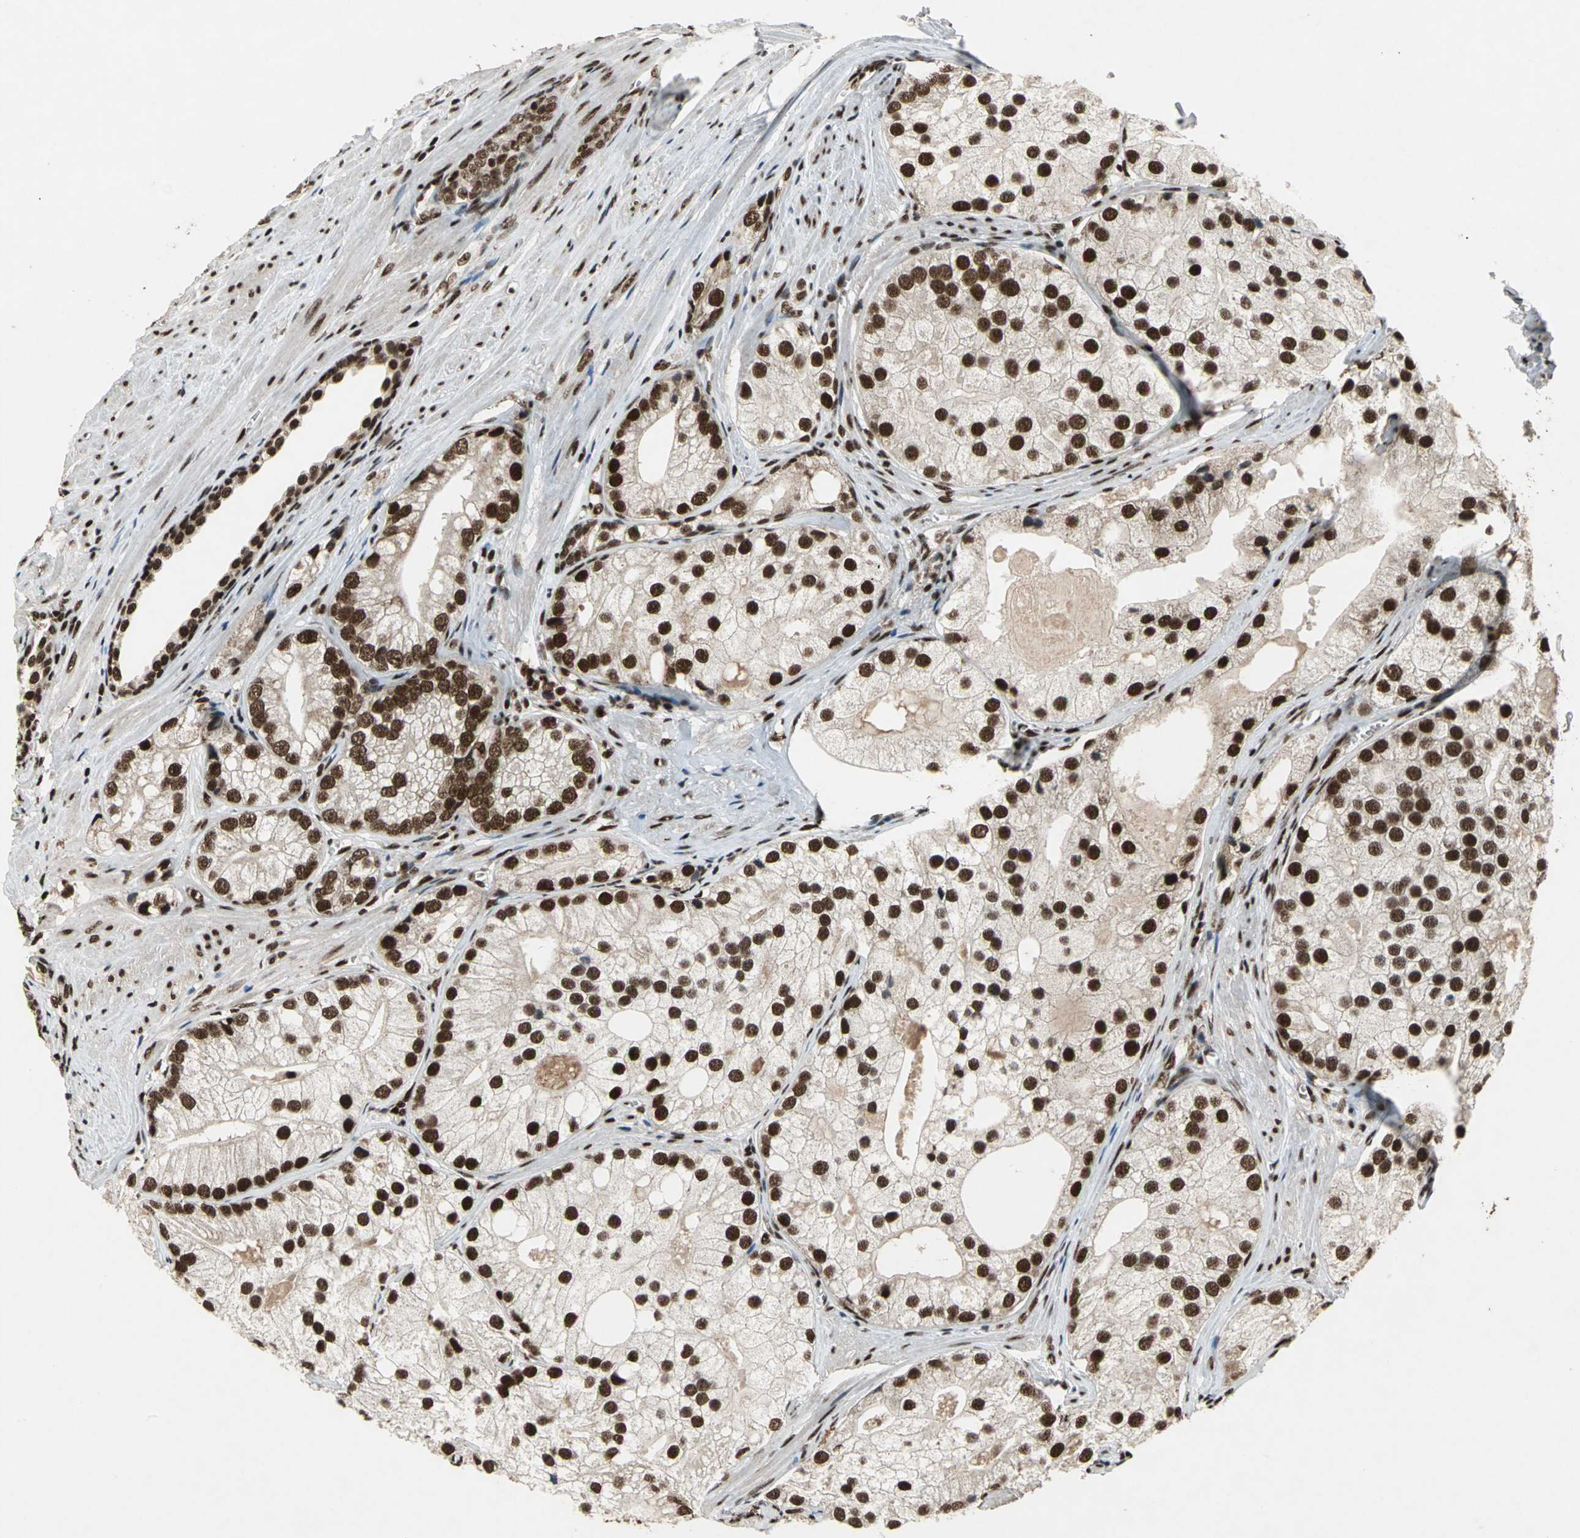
{"staining": {"intensity": "strong", "quantity": ">75%", "location": "nuclear"}, "tissue": "prostate cancer", "cell_type": "Tumor cells", "image_type": "cancer", "snomed": [{"axis": "morphology", "description": "Adenocarcinoma, Low grade"}, {"axis": "topography", "description": "Prostate"}], "caption": "A brown stain shows strong nuclear positivity of a protein in human low-grade adenocarcinoma (prostate) tumor cells.", "gene": "MTA2", "patient": {"sex": "male", "age": 69}}